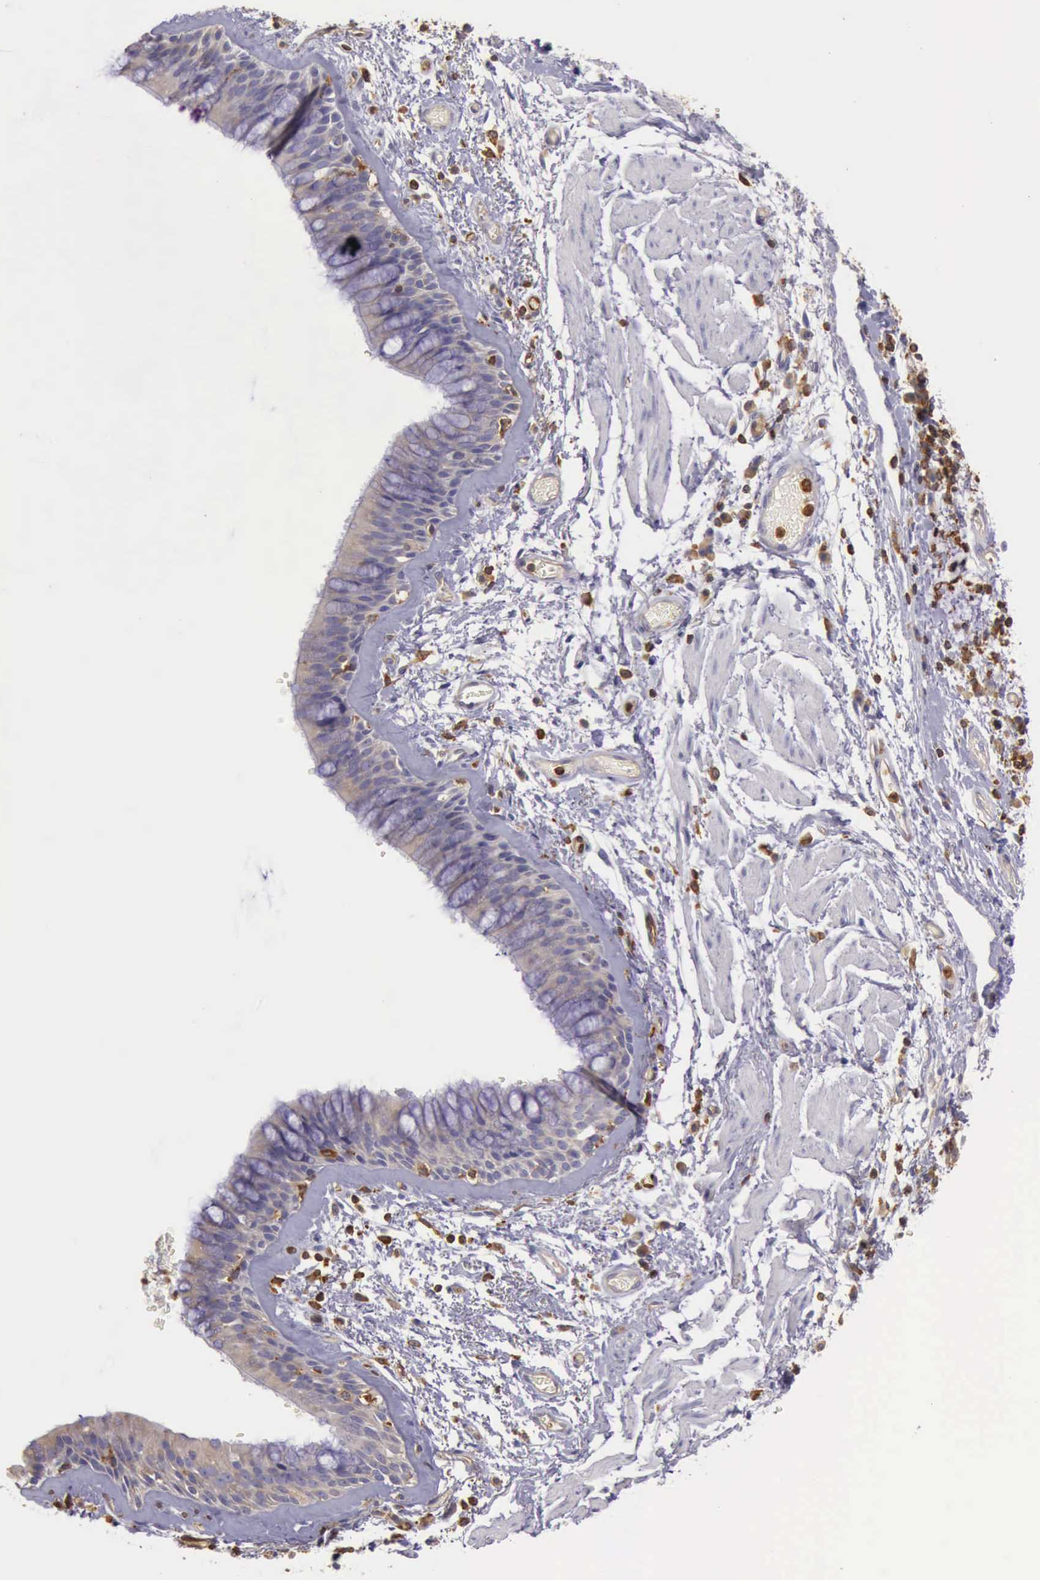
{"staining": {"intensity": "weak", "quantity": "25%-75%", "location": "cytoplasmic/membranous"}, "tissue": "bronchus", "cell_type": "Respiratory epithelial cells", "image_type": "normal", "snomed": [{"axis": "morphology", "description": "Normal tissue, NOS"}, {"axis": "topography", "description": "Bronchus"}, {"axis": "topography", "description": "Lung"}], "caption": "Immunohistochemical staining of unremarkable bronchus demonstrates low levels of weak cytoplasmic/membranous expression in about 25%-75% of respiratory epithelial cells. (IHC, brightfield microscopy, high magnification).", "gene": "ARHGAP4", "patient": {"sex": "female", "age": 57}}